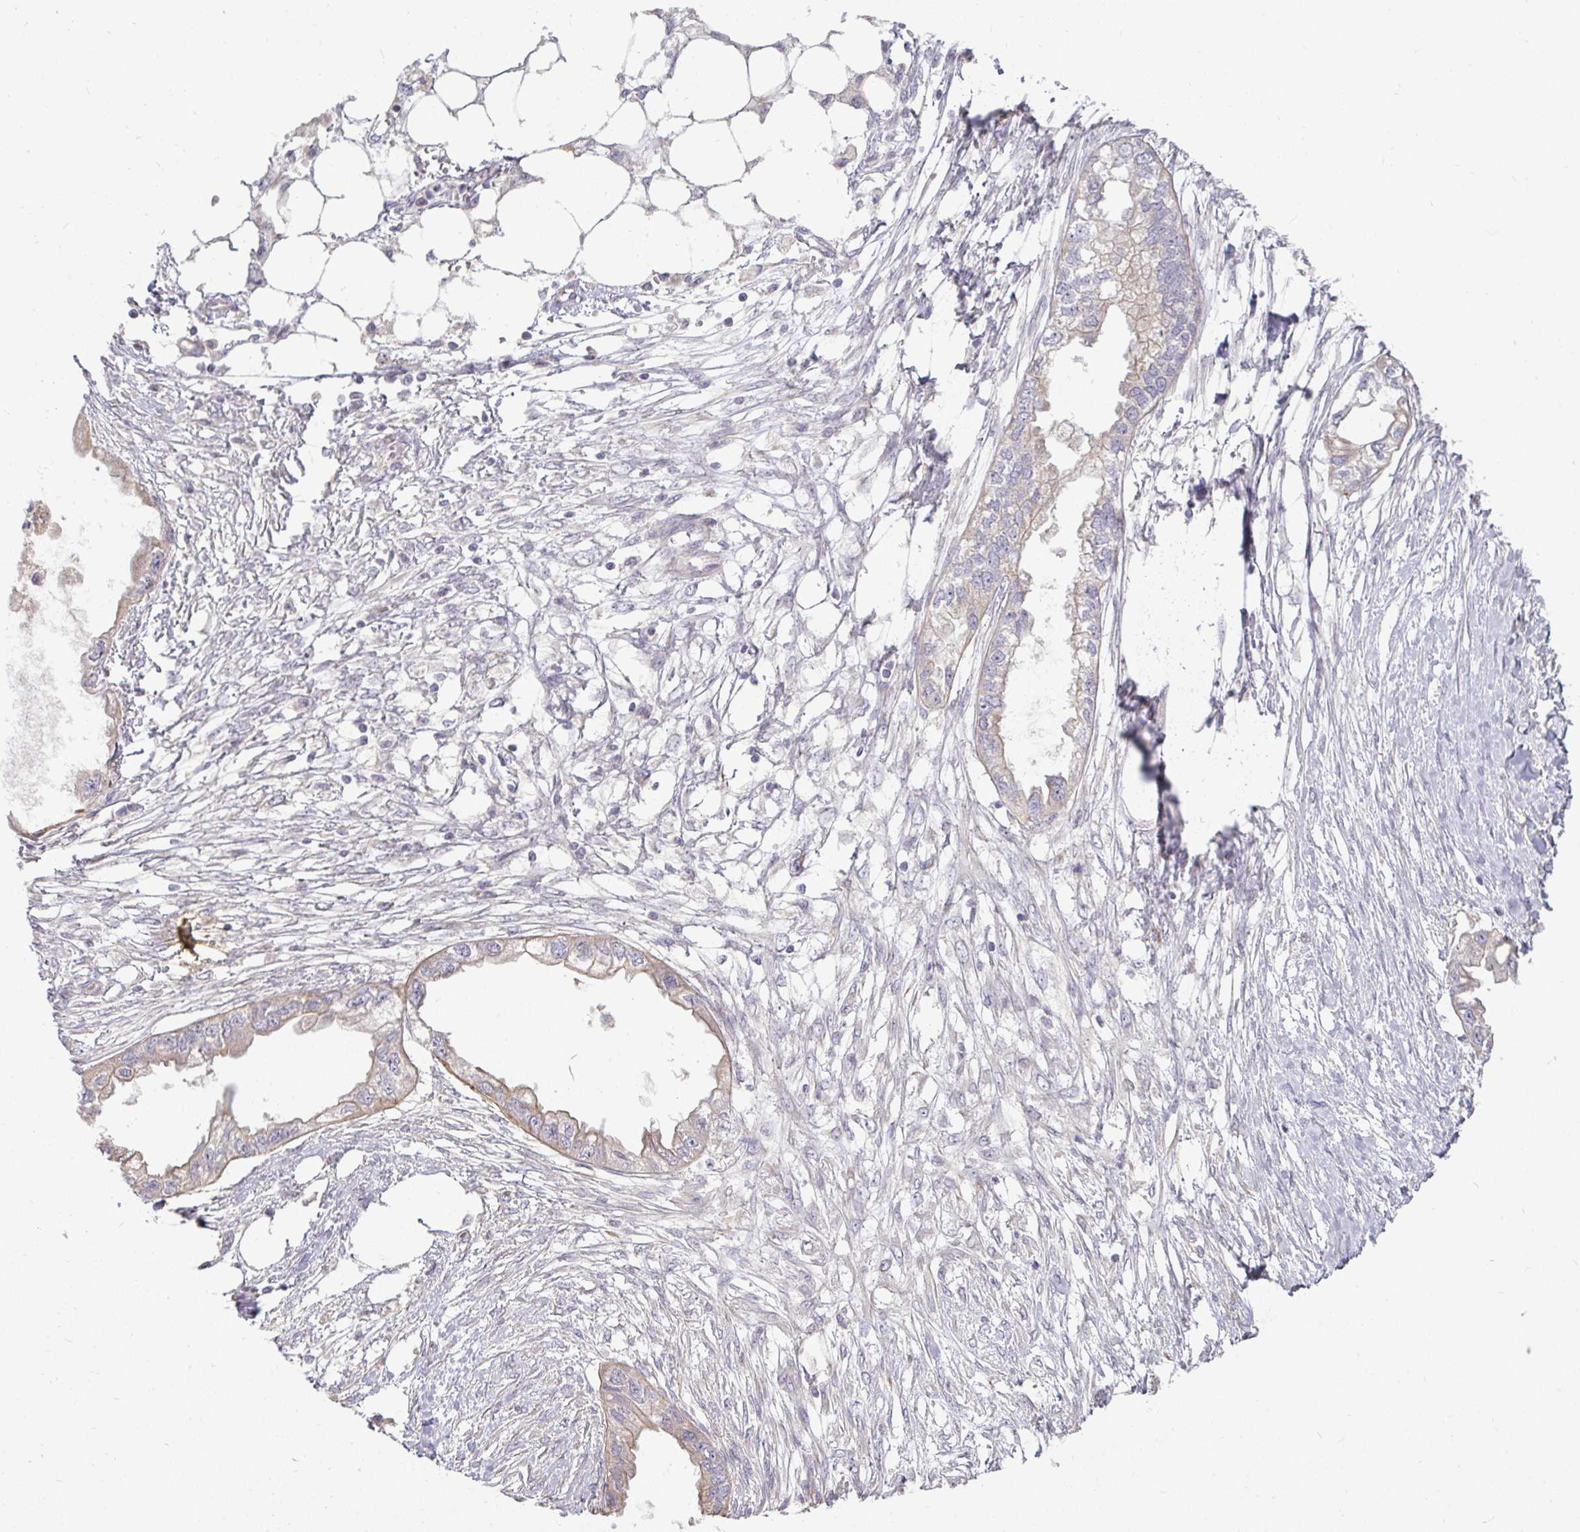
{"staining": {"intensity": "weak", "quantity": "25%-75%", "location": "cytoplasmic/membranous"}, "tissue": "endometrial cancer", "cell_type": "Tumor cells", "image_type": "cancer", "snomed": [{"axis": "morphology", "description": "Adenocarcinoma, NOS"}, {"axis": "morphology", "description": "Adenocarcinoma, metastatic, NOS"}, {"axis": "topography", "description": "Adipose tissue"}, {"axis": "topography", "description": "Endometrium"}], "caption": "Human metastatic adenocarcinoma (endometrial) stained for a protein (brown) displays weak cytoplasmic/membranous positive expression in about 25%-75% of tumor cells.", "gene": "STRIP1", "patient": {"sex": "female", "age": 67}}